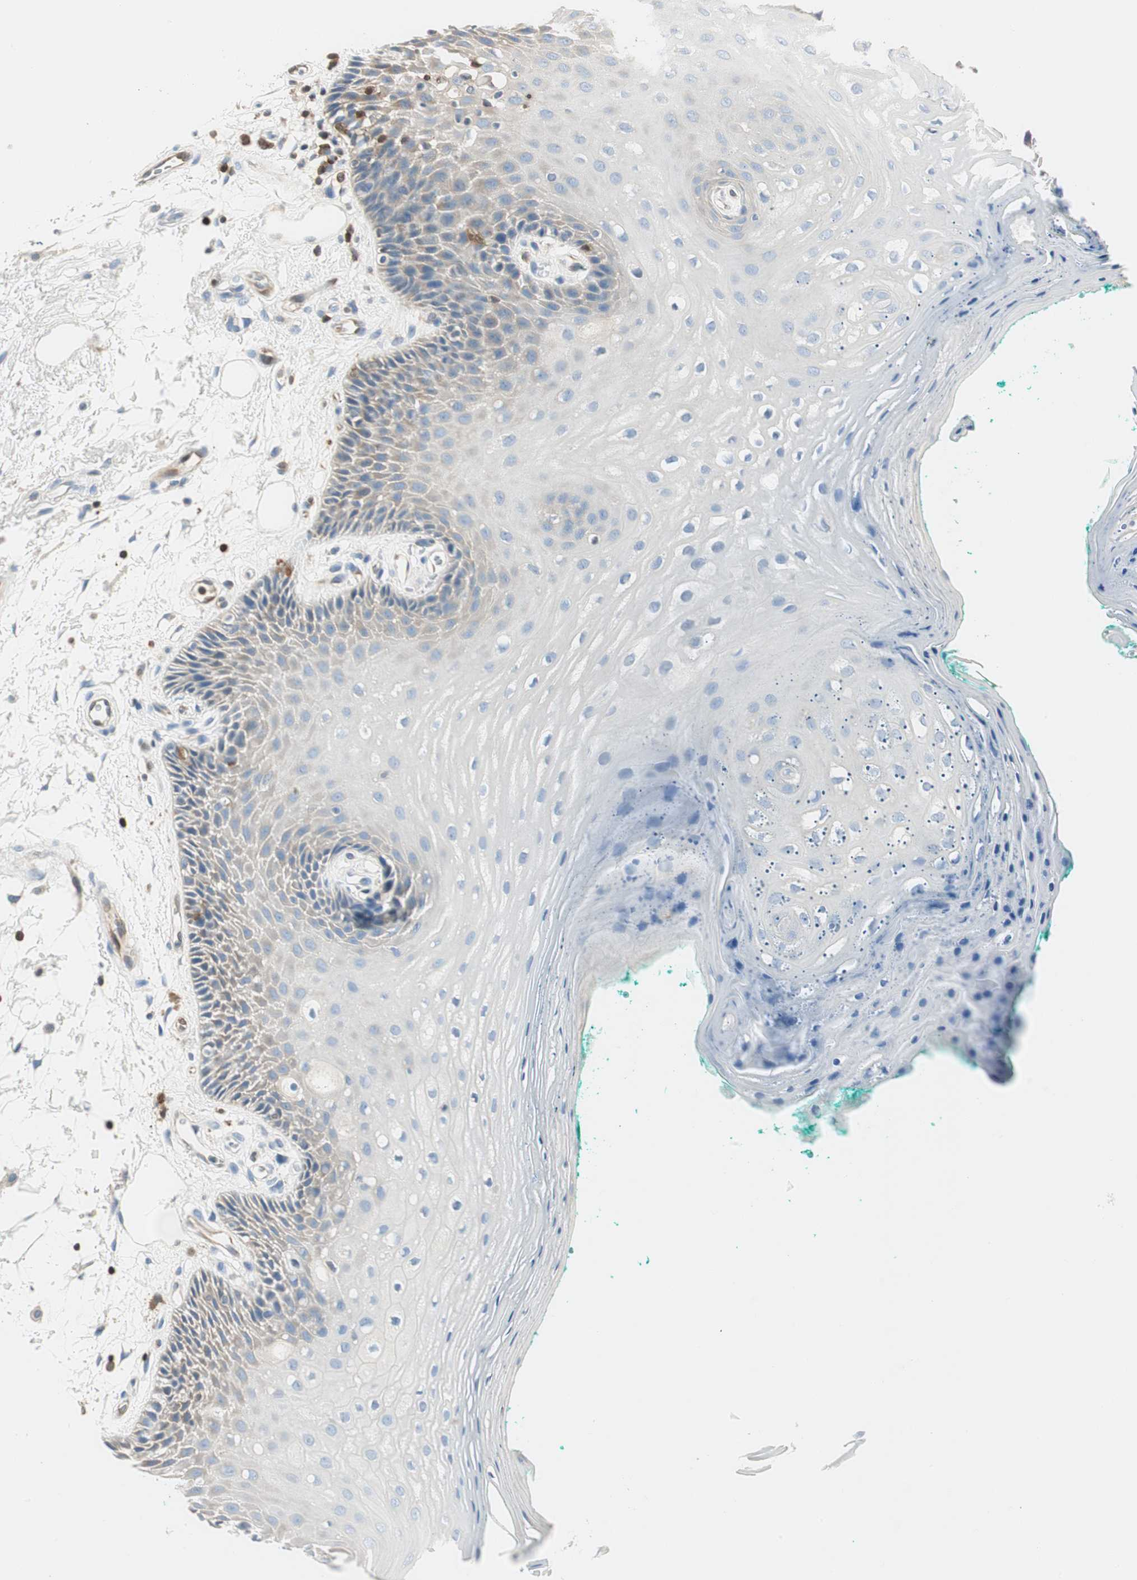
{"staining": {"intensity": "weak", "quantity": "<25%", "location": "cytoplasmic/membranous"}, "tissue": "oral mucosa", "cell_type": "Squamous epithelial cells", "image_type": "normal", "snomed": [{"axis": "morphology", "description": "Normal tissue, NOS"}, {"axis": "topography", "description": "Skeletal muscle"}, {"axis": "topography", "description": "Oral tissue"}, {"axis": "topography", "description": "Peripheral nerve tissue"}], "caption": "Immunohistochemistry of unremarkable oral mucosa exhibits no staining in squamous epithelial cells.", "gene": "COTL1", "patient": {"sex": "female", "age": 84}}